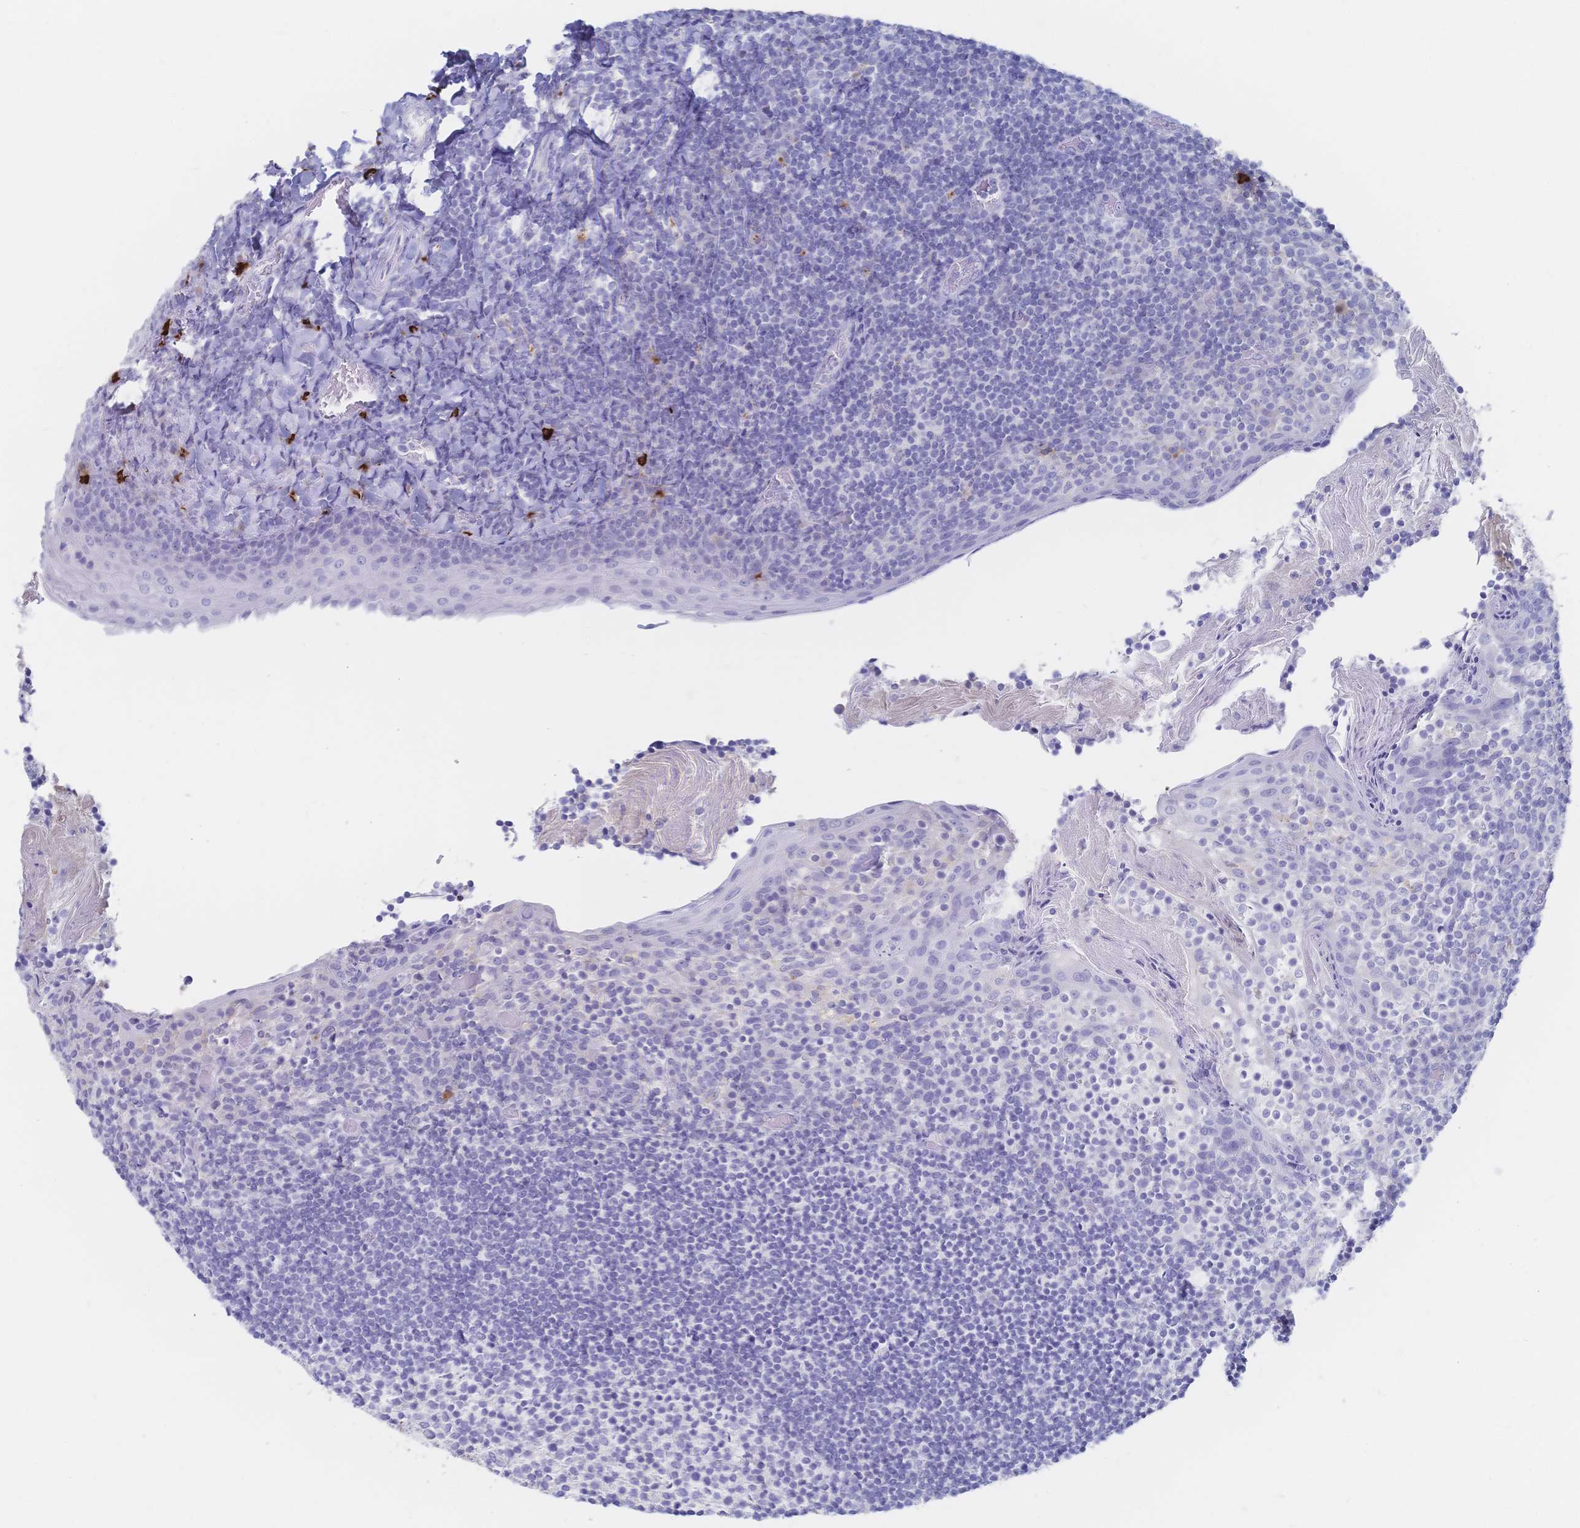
{"staining": {"intensity": "negative", "quantity": "none", "location": "none"}, "tissue": "tonsil", "cell_type": "Germinal center cells", "image_type": "normal", "snomed": [{"axis": "morphology", "description": "Normal tissue, NOS"}, {"axis": "topography", "description": "Tonsil"}], "caption": "A micrograph of human tonsil is negative for staining in germinal center cells. Brightfield microscopy of immunohistochemistry stained with DAB (3,3'-diaminobenzidine) (brown) and hematoxylin (blue), captured at high magnification.", "gene": "IL2RB", "patient": {"sex": "female", "age": 10}}